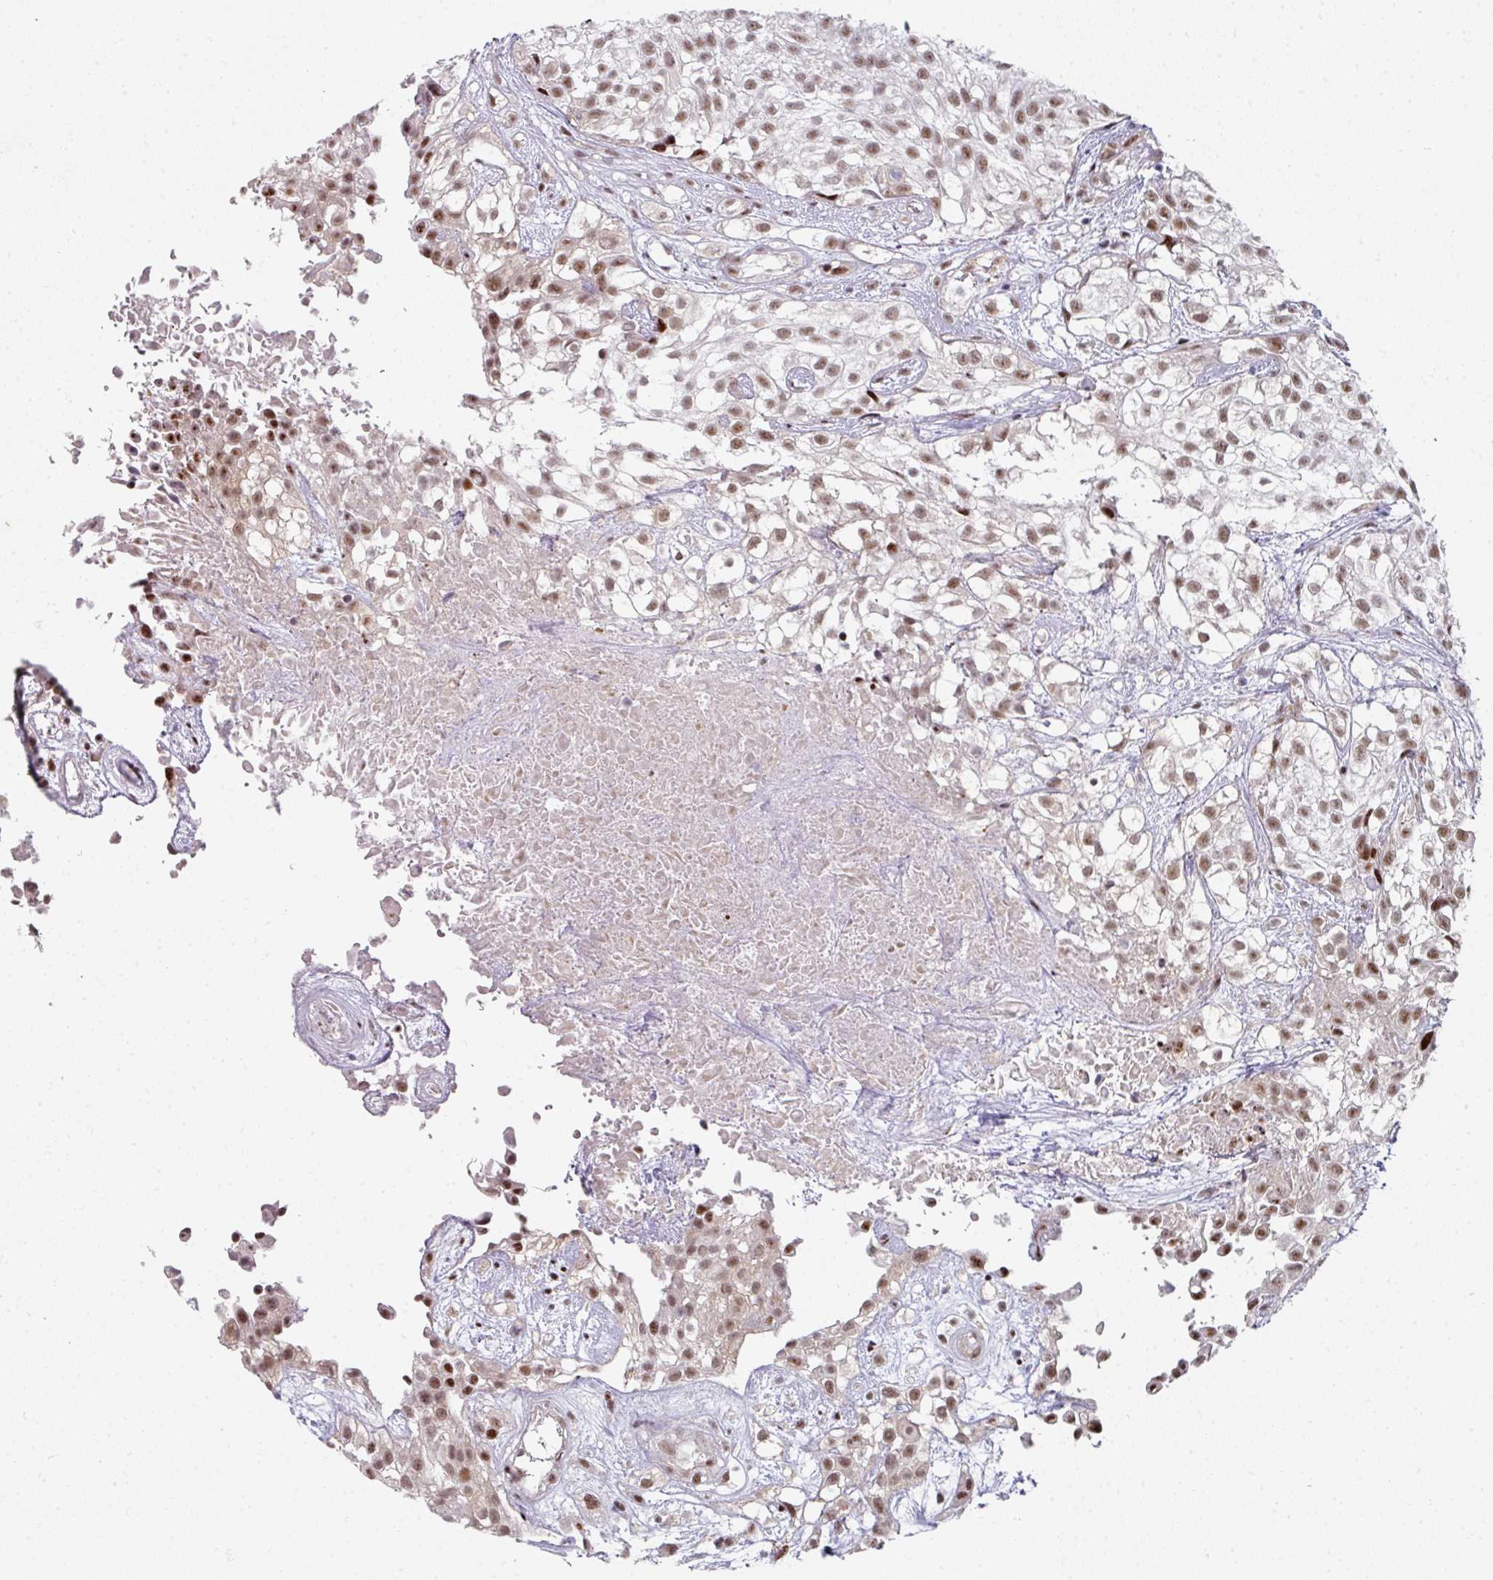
{"staining": {"intensity": "moderate", "quantity": ">75%", "location": "nuclear"}, "tissue": "urothelial cancer", "cell_type": "Tumor cells", "image_type": "cancer", "snomed": [{"axis": "morphology", "description": "Urothelial carcinoma, High grade"}, {"axis": "topography", "description": "Urinary bladder"}], "caption": "An immunohistochemistry histopathology image of neoplastic tissue is shown. Protein staining in brown highlights moderate nuclear positivity in urothelial cancer within tumor cells.", "gene": "SF3B5", "patient": {"sex": "male", "age": 56}}